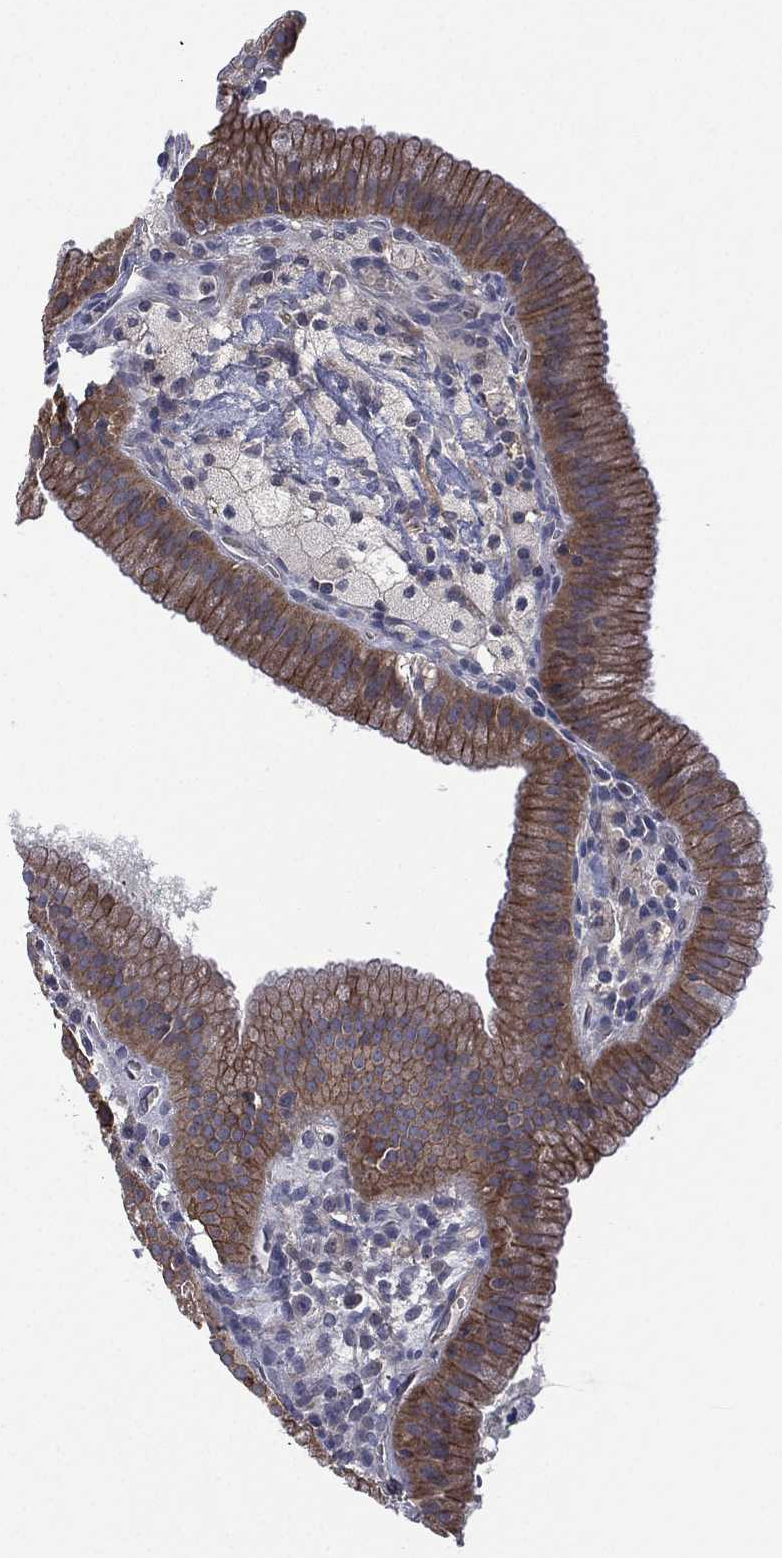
{"staining": {"intensity": "moderate", "quantity": ">75%", "location": "cytoplasmic/membranous"}, "tissue": "gallbladder", "cell_type": "Glandular cells", "image_type": "normal", "snomed": [{"axis": "morphology", "description": "Normal tissue, NOS"}, {"axis": "topography", "description": "Gallbladder"}], "caption": "Gallbladder stained for a protein demonstrates moderate cytoplasmic/membranous positivity in glandular cells. The staining was performed using DAB, with brown indicating positive protein expression. Nuclei are stained blue with hematoxylin.", "gene": "MPP7", "patient": {"sex": "male", "age": 67}}